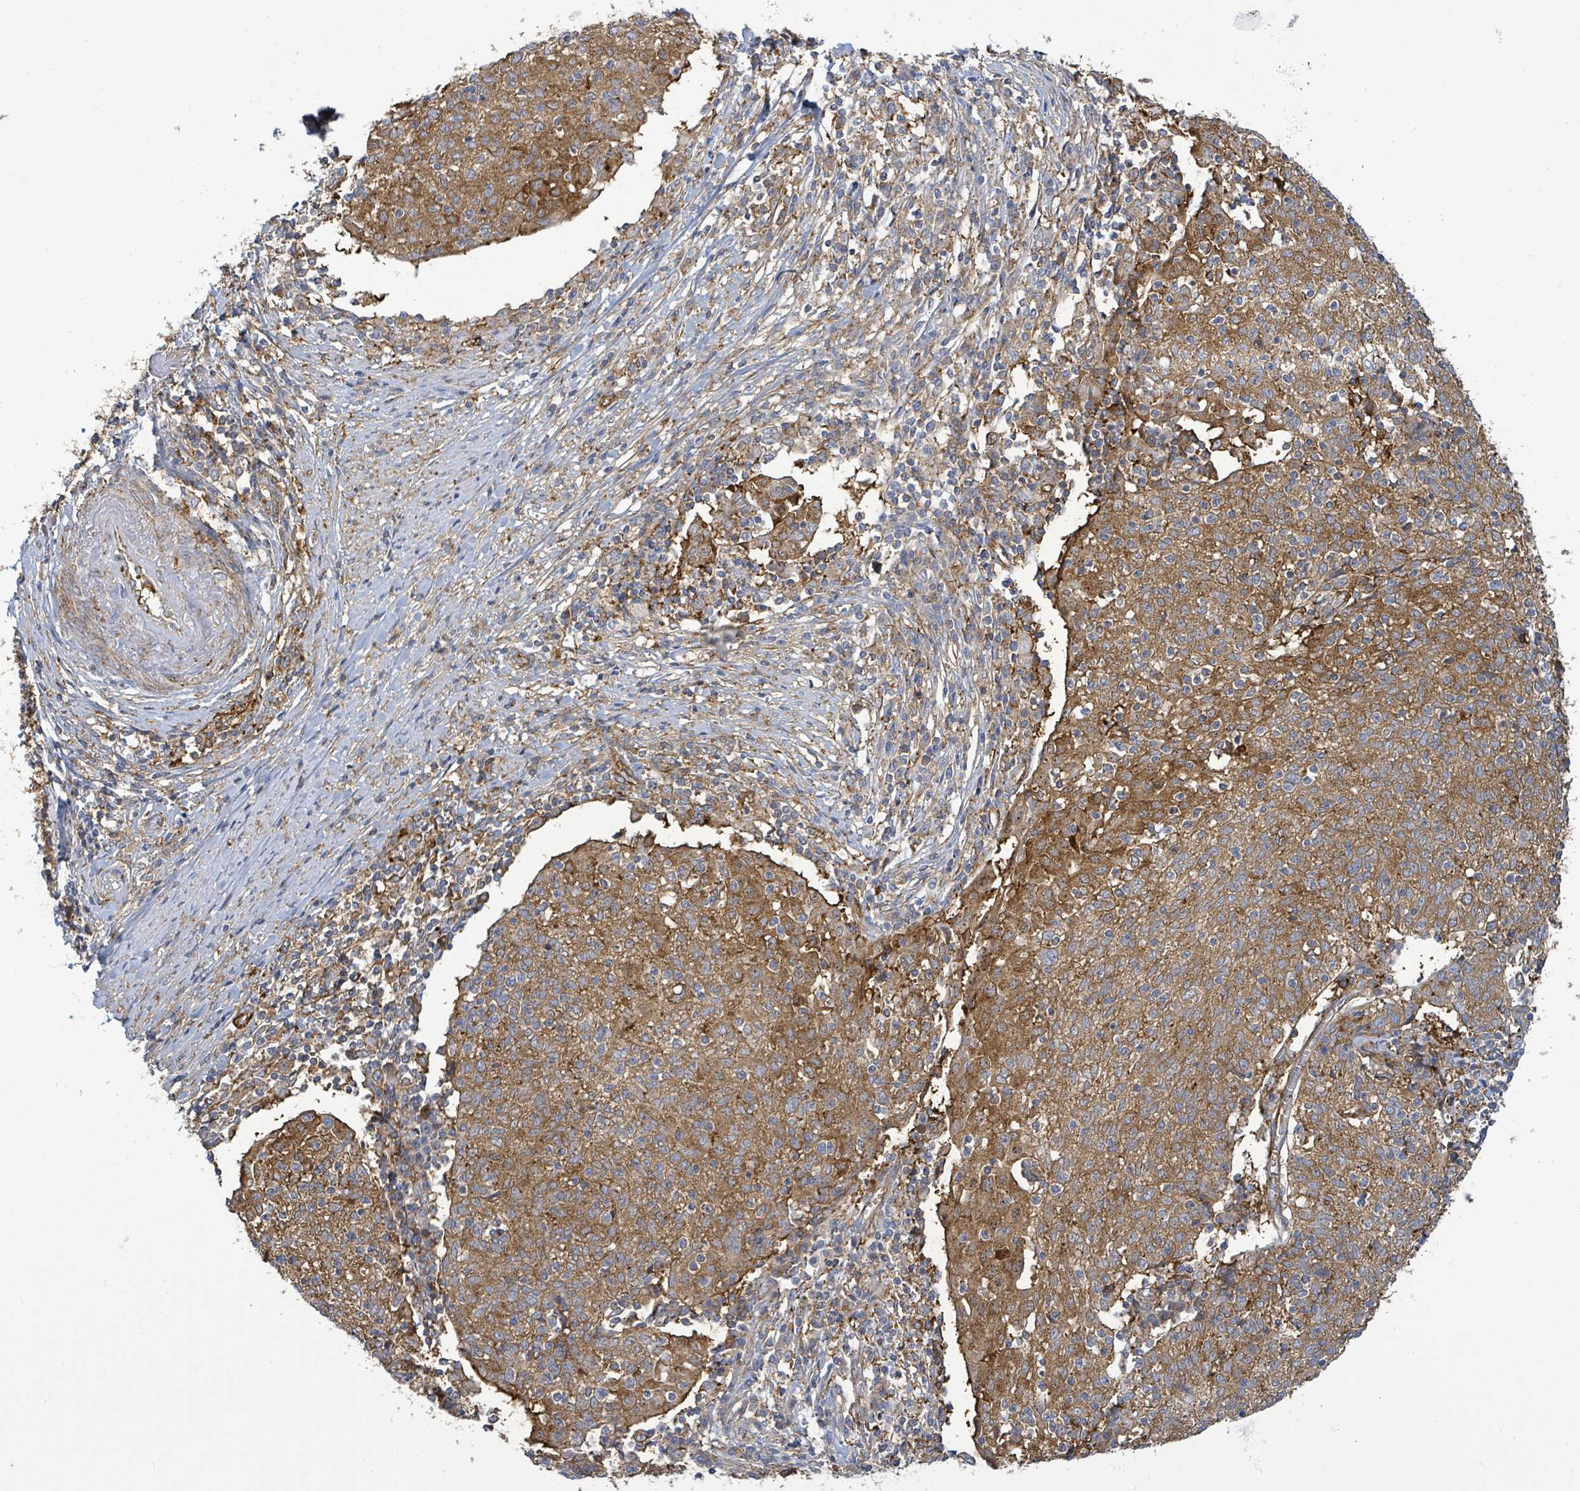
{"staining": {"intensity": "moderate", "quantity": ">75%", "location": "cytoplasmic/membranous"}, "tissue": "cervical cancer", "cell_type": "Tumor cells", "image_type": "cancer", "snomed": [{"axis": "morphology", "description": "Squamous cell carcinoma, NOS"}, {"axis": "topography", "description": "Cervix"}], "caption": "IHC histopathology image of neoplastic tissue: cervical squamous cell carcinoma stained using immunohistochemistry displays medium levels of moderate protein expression localized specifically in the cytoplasmic/membranous of tumor cells, appearing as a cytoplasmic/membranous brown color.", "gene": "EGFL7", "patient": {"sex": "female", "age": 52}}